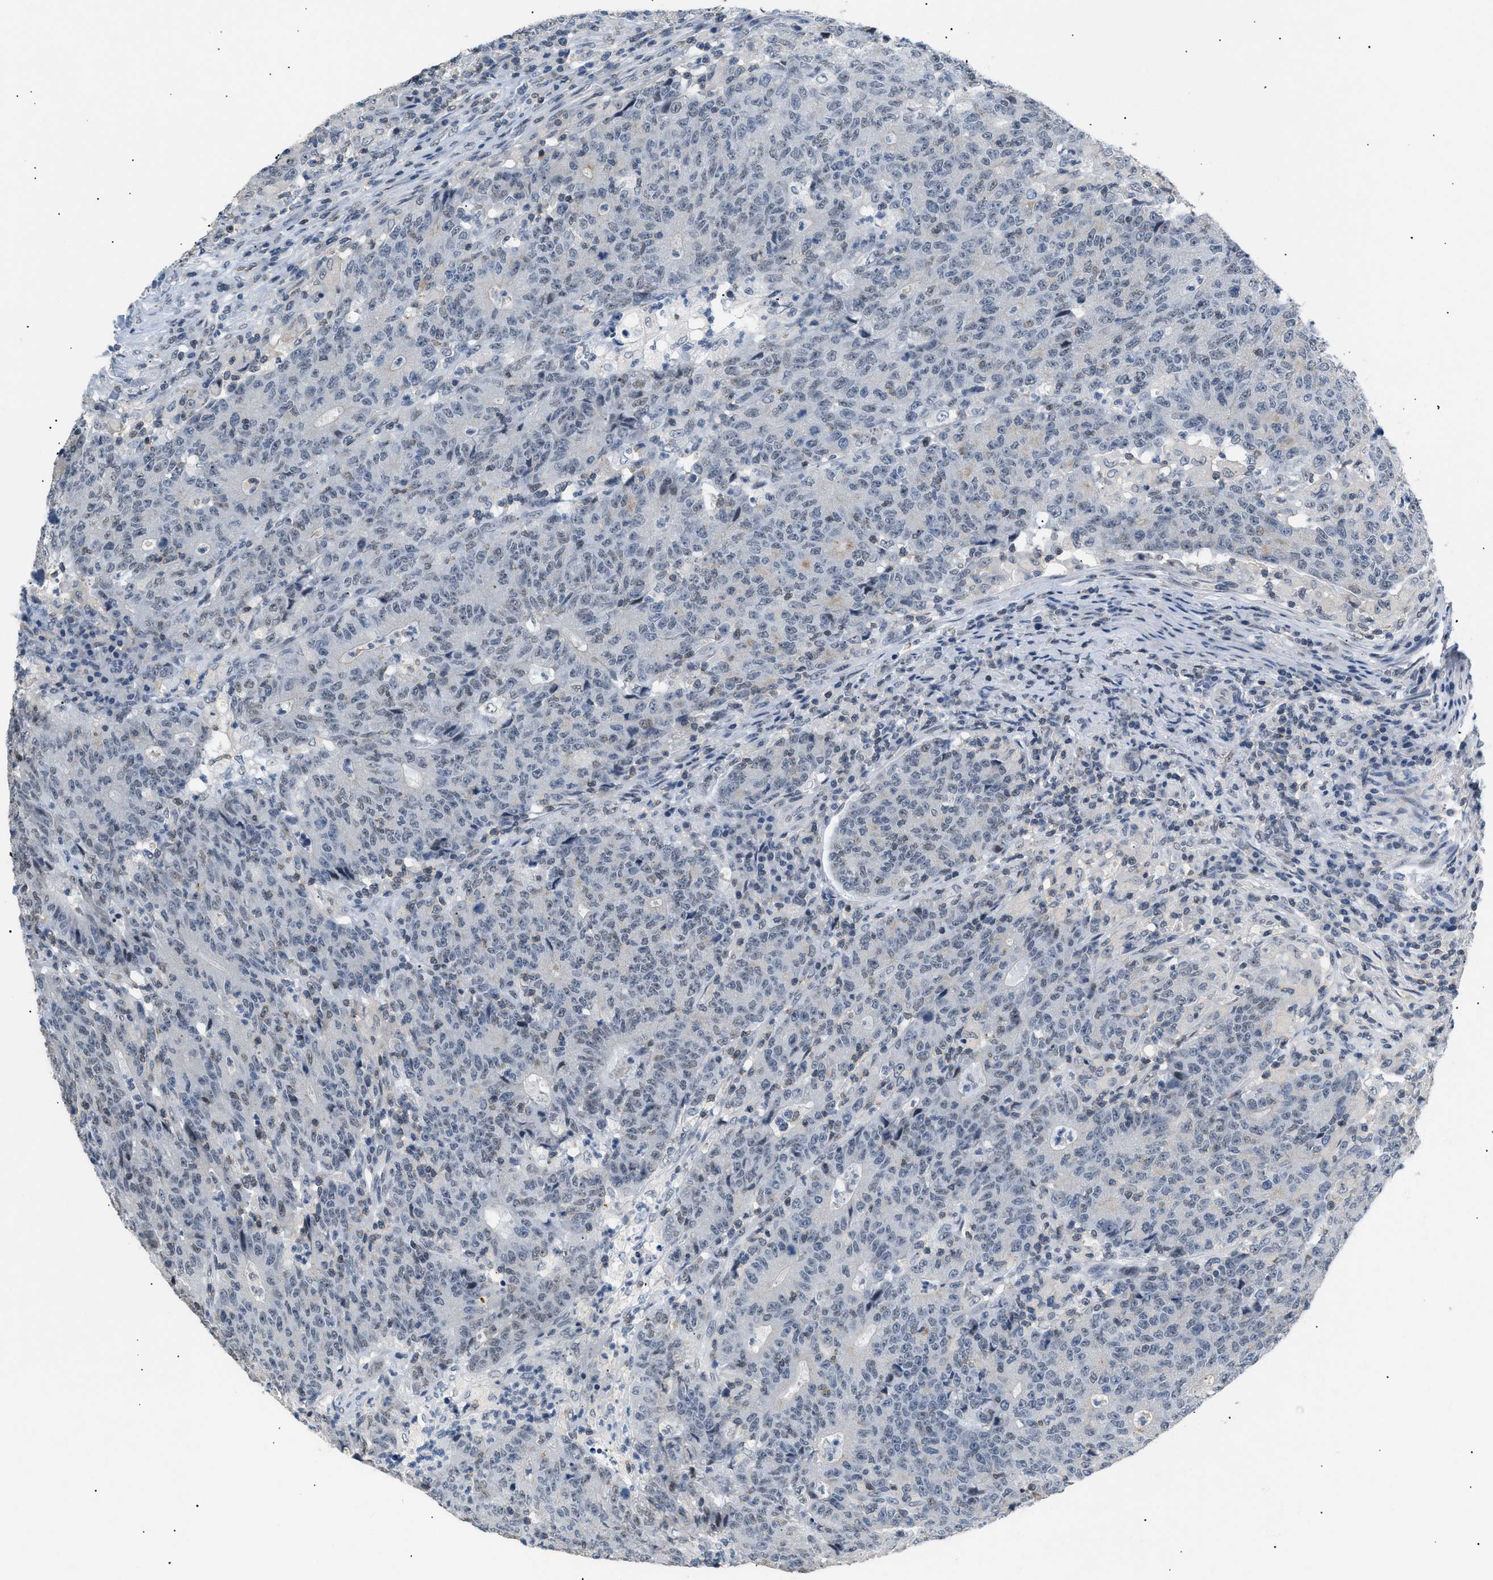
{"staining": {"intensity": "moderate", "quantity": "<25%", "location": "cytoplasmic/membranous"}, "tissue": "colorectal cancer", "cell_type": "Tumor cells", "image_type": "cancer", "snomed": [{"axis": "morphology", "description": "Normal tissue, NOS"}, {"axis": "morphology", "description": "Adenocarcinoma, NOS"}, {"axis": "topography", "description": "Colon"}], "caption": "Moderate cytoplasmic/membranous protein positivity is present in approximately <25% of tumor cells in colorectal cancer.", "gene": "KCNC3", "patient": {"sex": "female", "age": 75}}